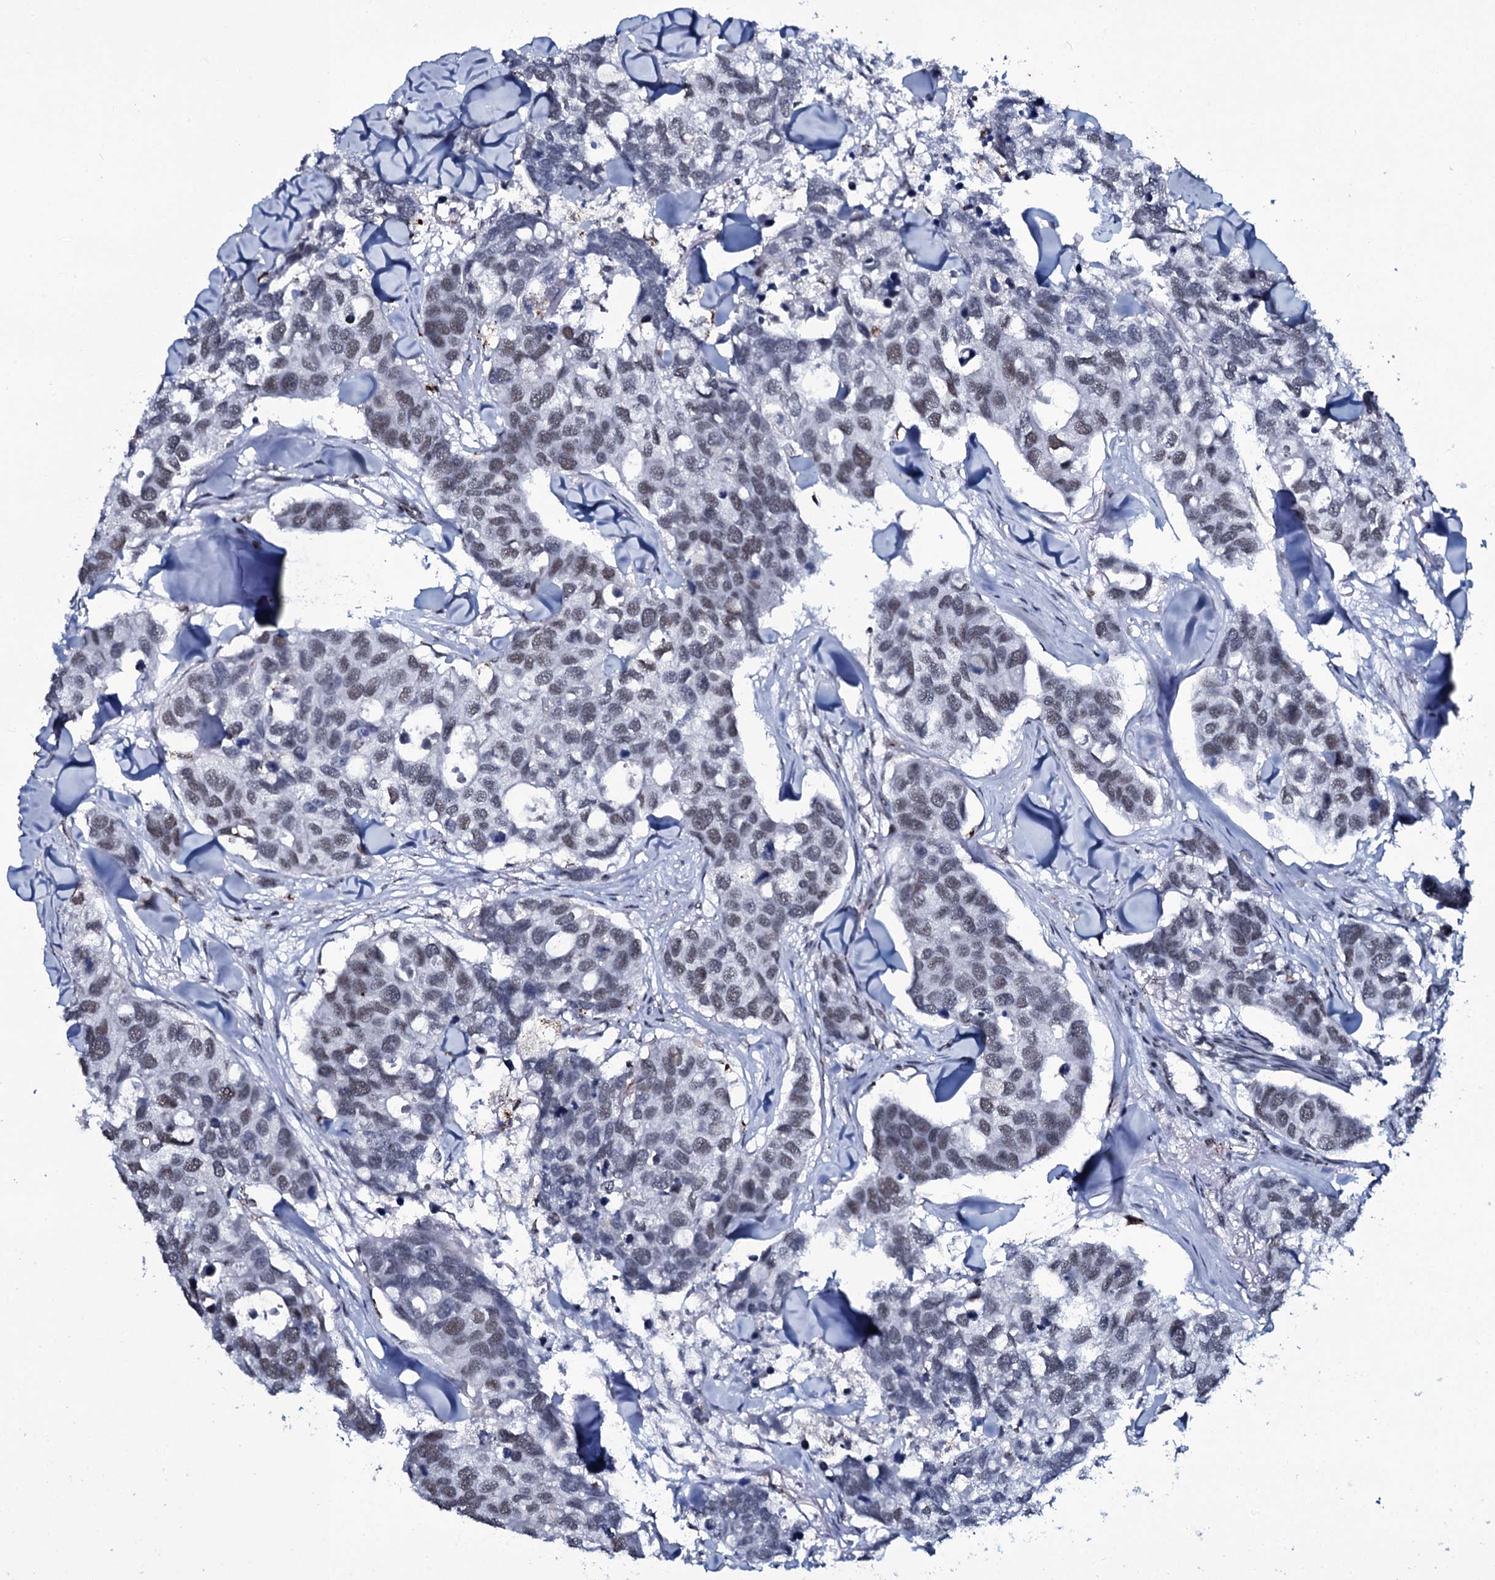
{"staining": {"intensity": "weak", "quantity": "<25%", "location": "nuclear"}, "tissue": "breast cancer", "cell_type": "Tumor cells", "image_type": "cancer", "snomed": [{"axis": "morphology", "description": "Duct carcinoma"}, {"axis": "topography", "description": "Breast"}], "caption": "The photomicrograph exhibits no staining of tumor cells in breast cancer.", "gene": "ZMIZ2", "patient": {"sex": "female", "age": 83}}